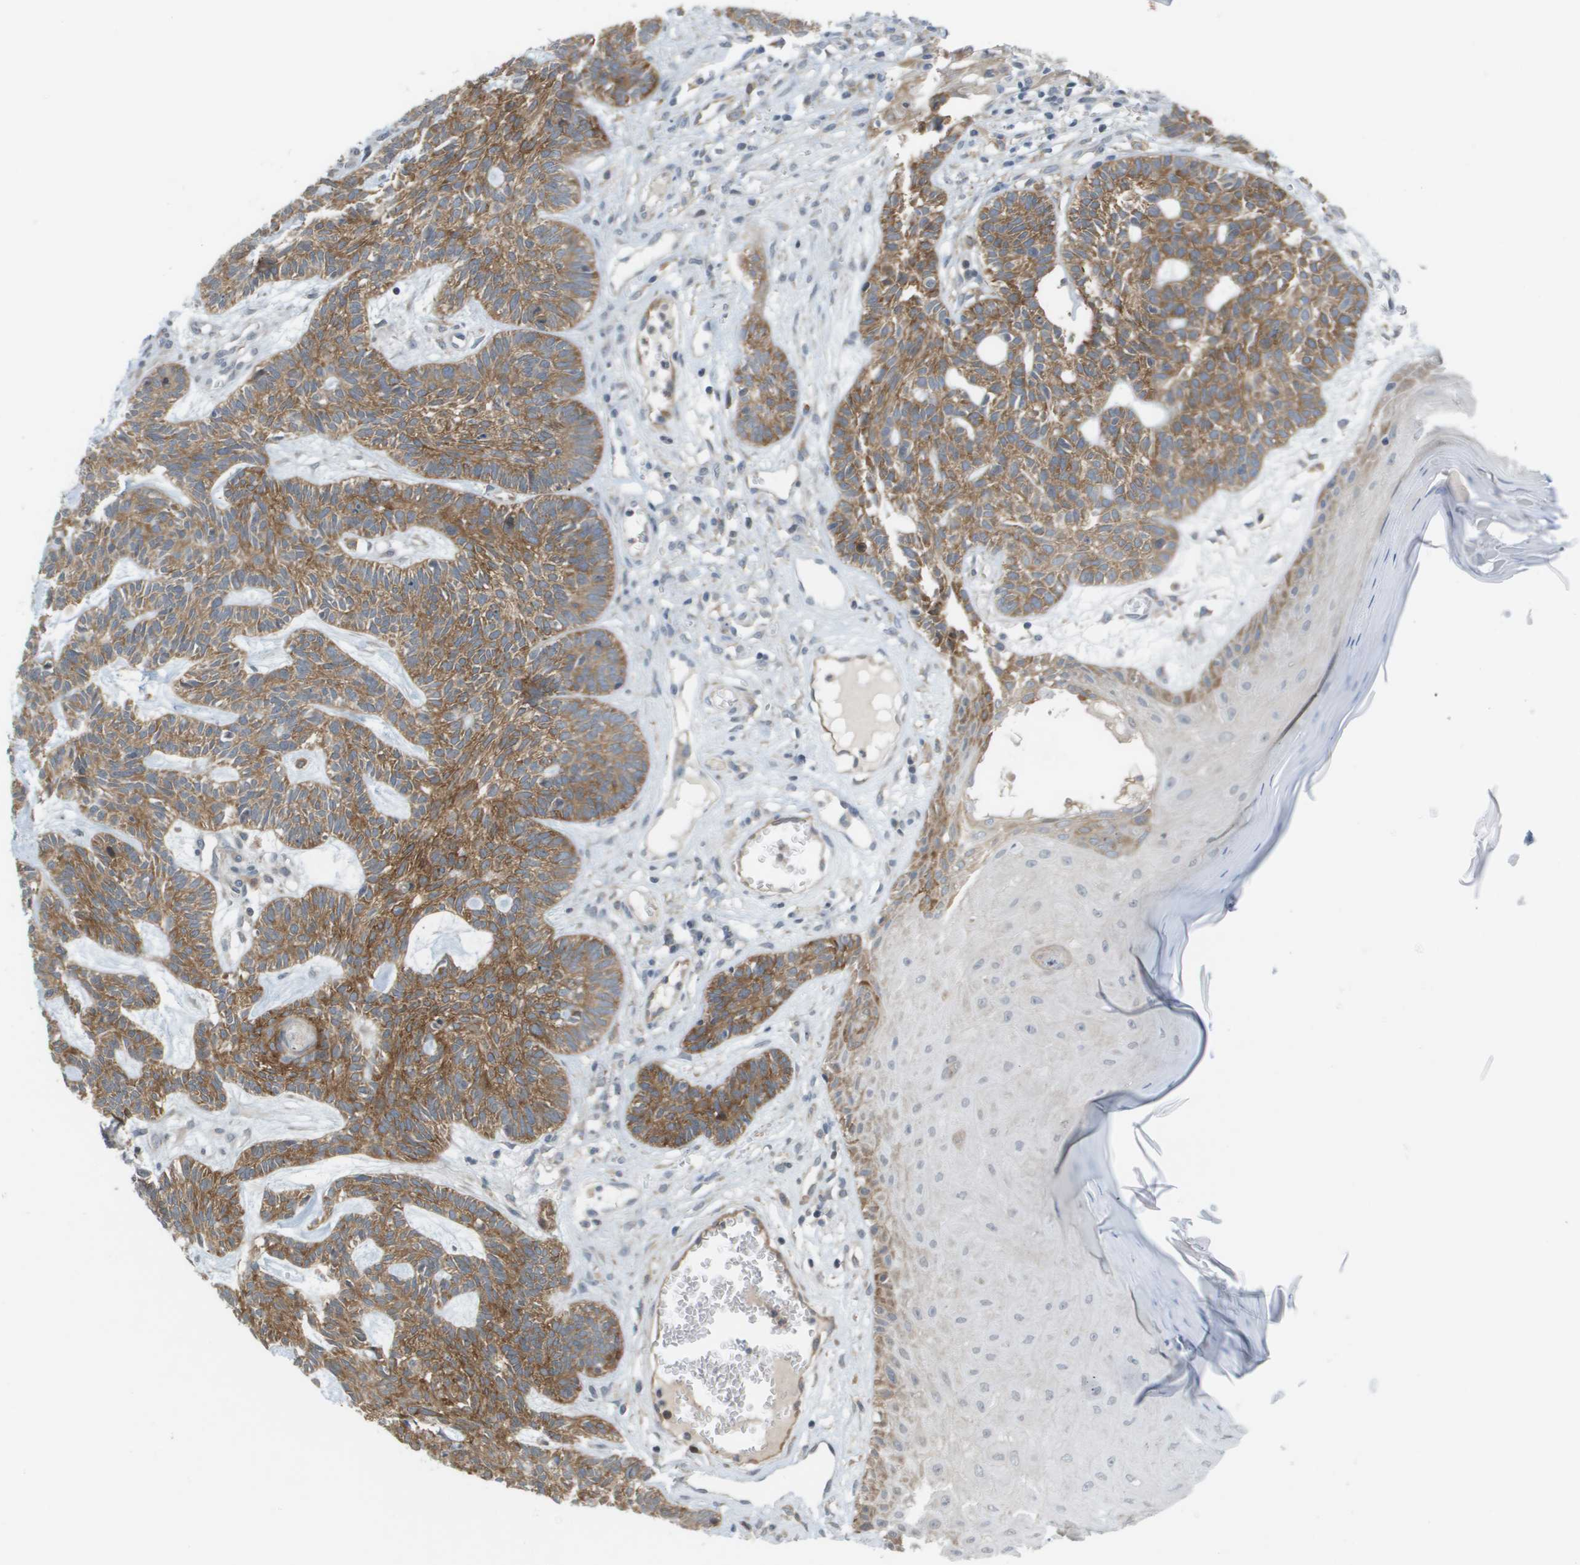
{"staining": {"intensity": "moderate", "quantity": ">75%", "location": "cytoplasmic/membranous"}, "tissue": "skin cancer", "cell_type": "Tumor cells", "image_type": "cancer", "snomed": [{"axis": "morphology", "description": "Basal cell carcinoma"}, {"axis": "topography", "description": "Skin"}], "caption": "Immunohistochemistry (DAB (3,3'-diaminobenzidine)) staining of skin cancer demonstrates moderate cytoplasmic/membranous protein positivity in about >75% of tumor cells. The protein of interest is shown in brown color, while the nuclei are stained blue.", "gene": "MARCHF8", "patient": {"sex": "male", "age": 67}}